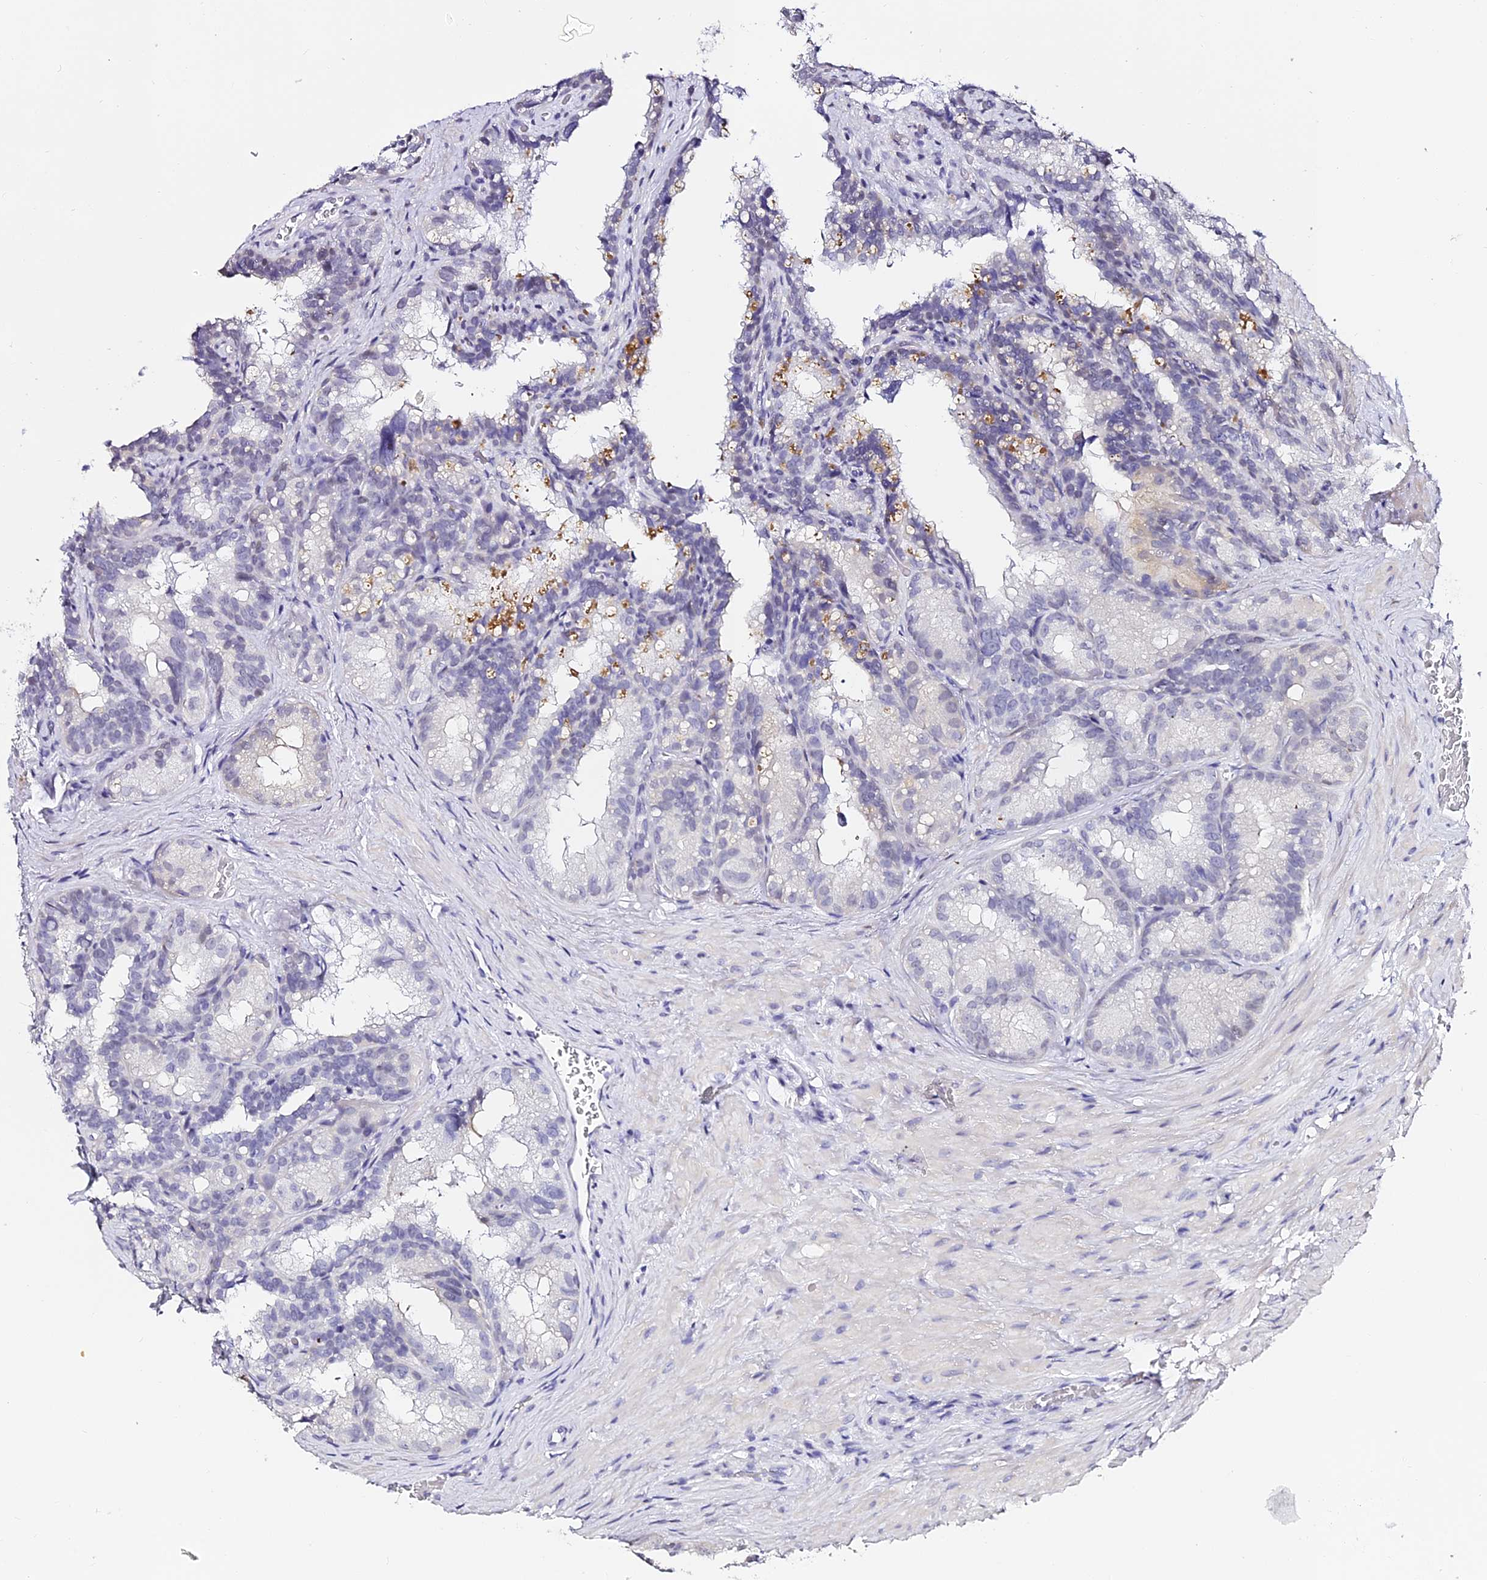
{"staining": {"intensity": "negative", "quantity": "none", "location": "none"}, "tissue": "seminal vesicle", "cell_type": "Glandular cells", "image_type": "normal", "snomed": [{"axis": "morphology", "description": "Normal tissue, NOS"}, {"axis": "topography", "description": "Seminal veicle"}], "caption": "A high-resolution micrograph shows immunohistochemistry staining of normal seminal vesicle, which reveals no significant staining in glandular cells. Nuclei are stained in blue.", "gene": "ABHD14A", "patient": {"sex": "male", "age": 60}}